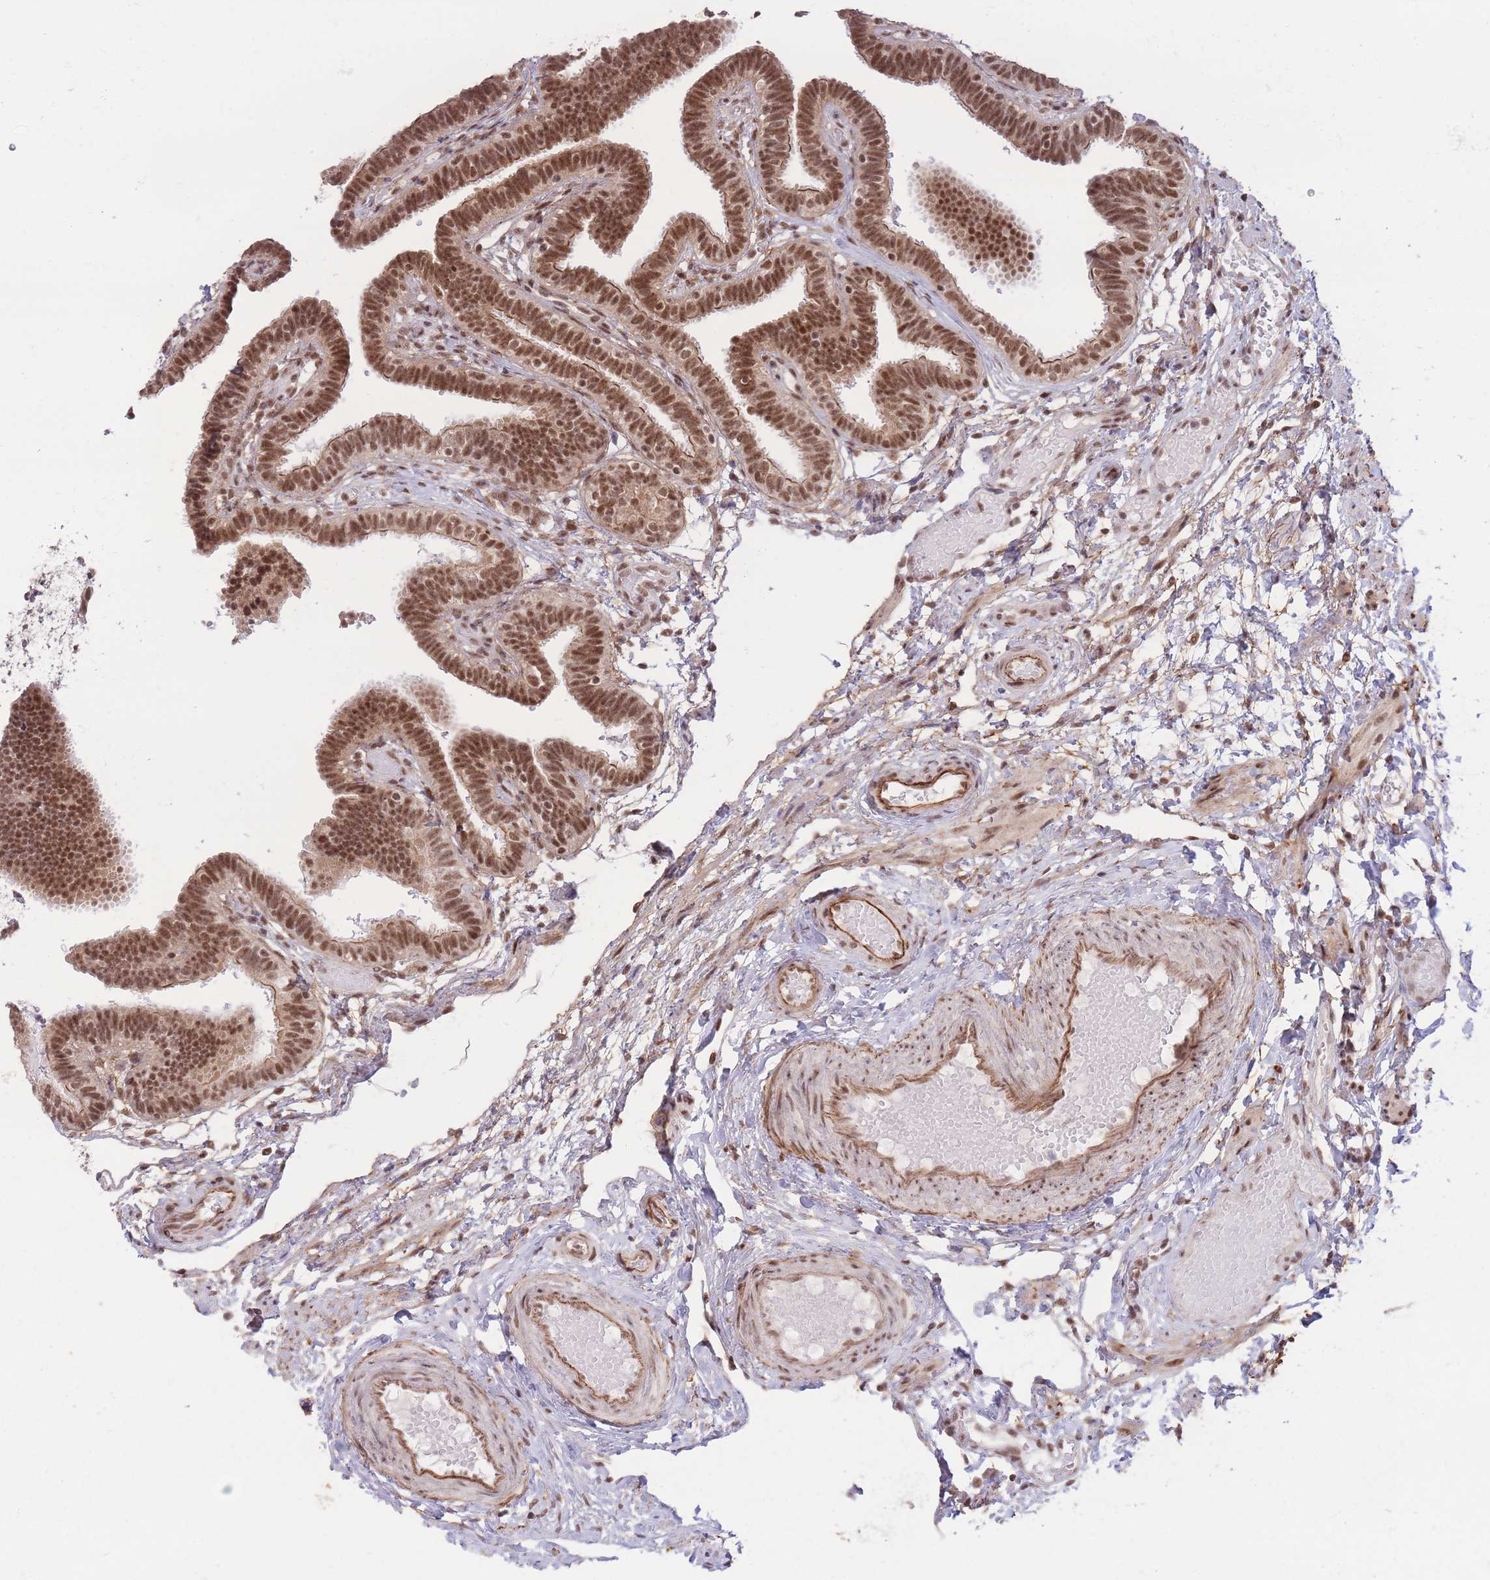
{"staining": {"intensity": "strong", "quantity": ">75%", "location": "cytoplasmic/membranous,nuclear"}, "tissue": "fallopian tube", "cell_type": "Glandular cells", "image_type": "normal", "snomed": [{"axis": "morphology", "description": "Normal tissue, NOS"}, {"axis": "topography", "description": "Fallopian tube"}], "caption": "Immunohistochemical staining of unremarkable fallopian tube displays high levels of strong cytoplasmic/membranous,nuclear expression in approximately >75% of glandular cells.", "gene": "CARD8", "patient": {"sex": "female", "age": 37}}